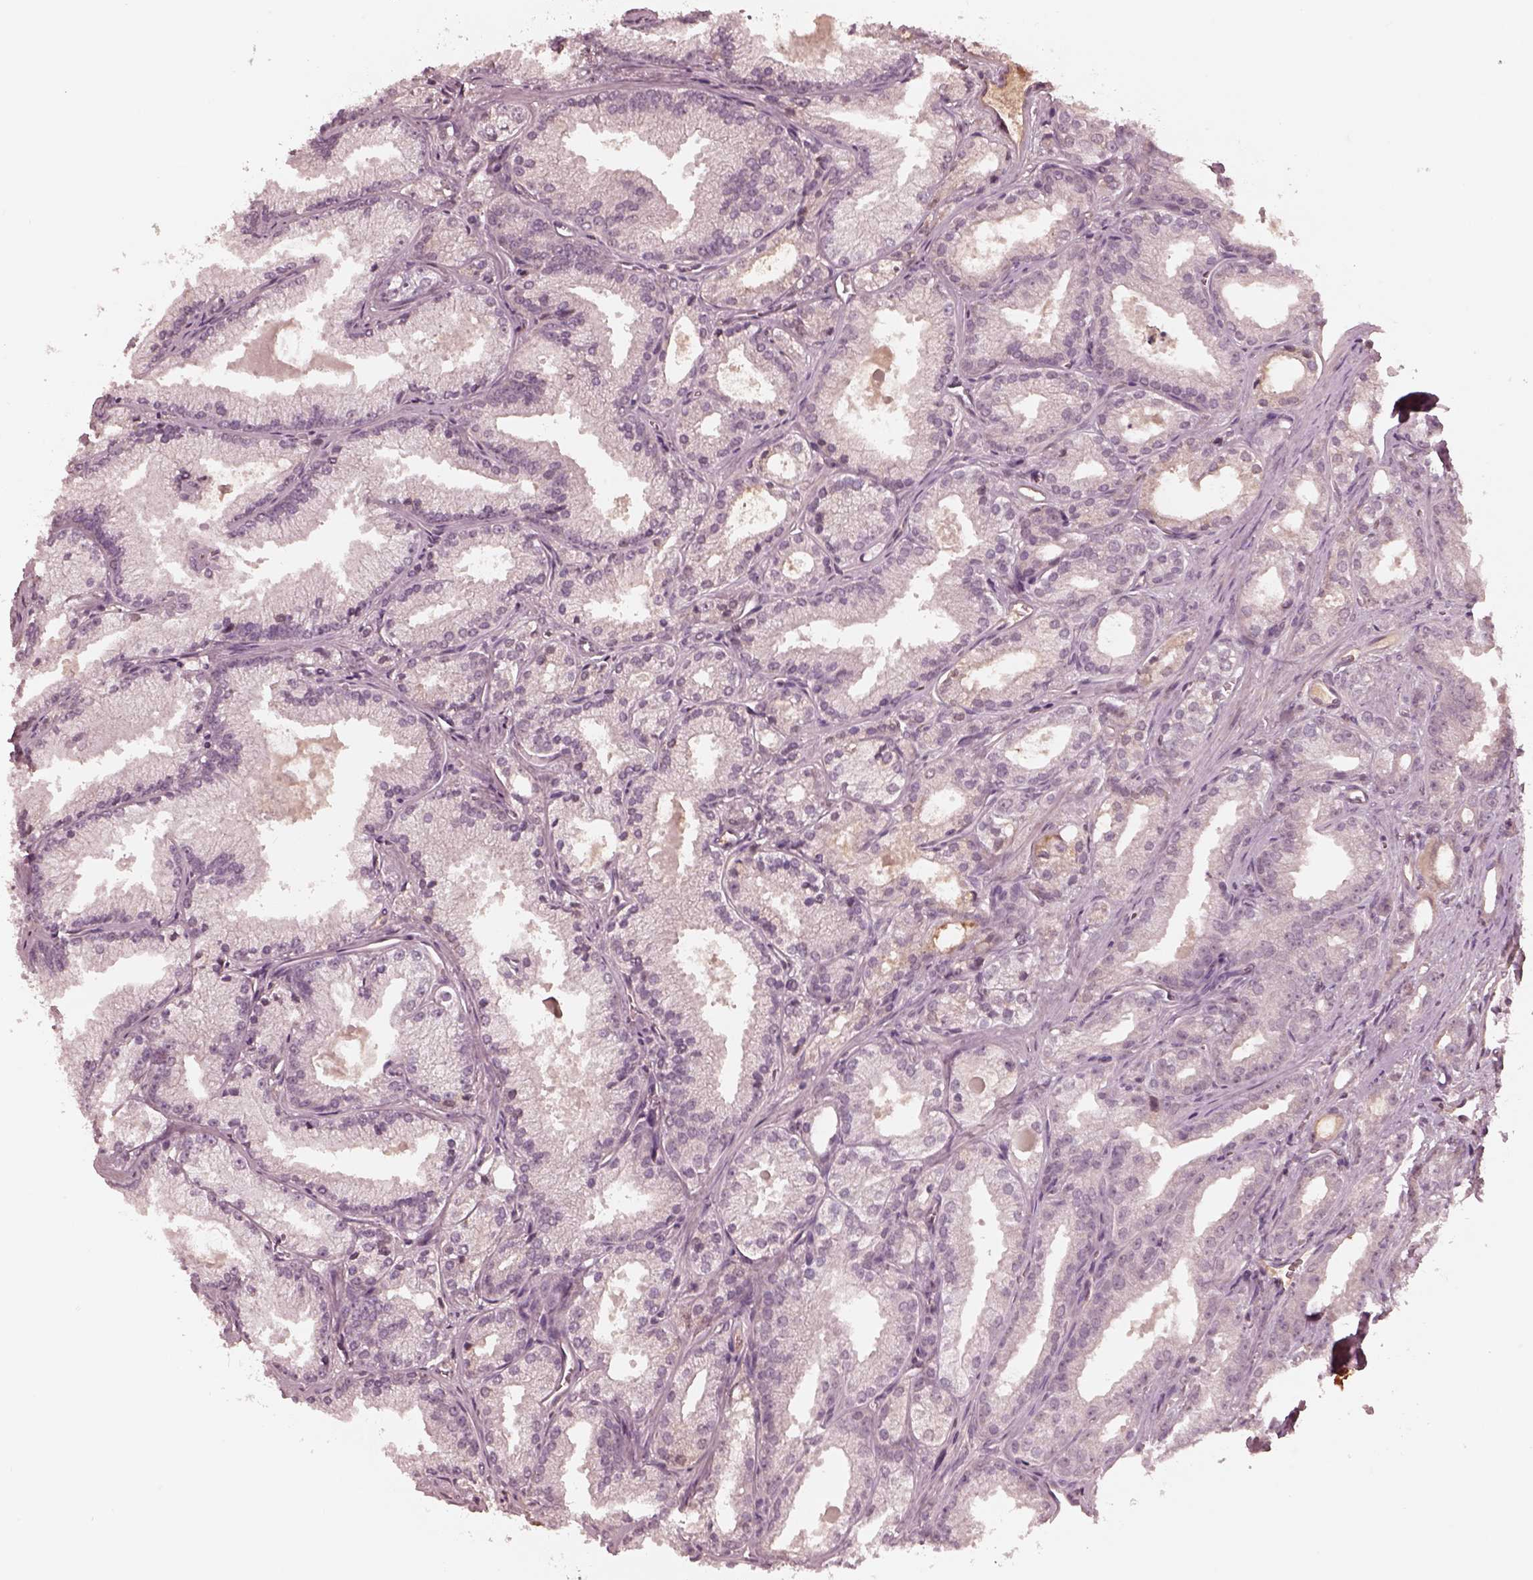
{"staining": {"intensity": "negative", "quantity": "none", "location": "none"}, "tissue": "prostate cancer", "cell_type": "Tumor cells", "image_type": "cancer", "snomed": [{"axis": "morphology", "description": "Adenocarcinoma, NOS"}, {"axis": "morphology", "description": "Adenocarcinoma, High grade"}, {"axis": "topography", "description": "Prostate"}], "caption": "Tumor cells are negative for brown protein staining in prostate cancer.", "gene": "TF", "patient": {"sex": "male", "age": 70}}